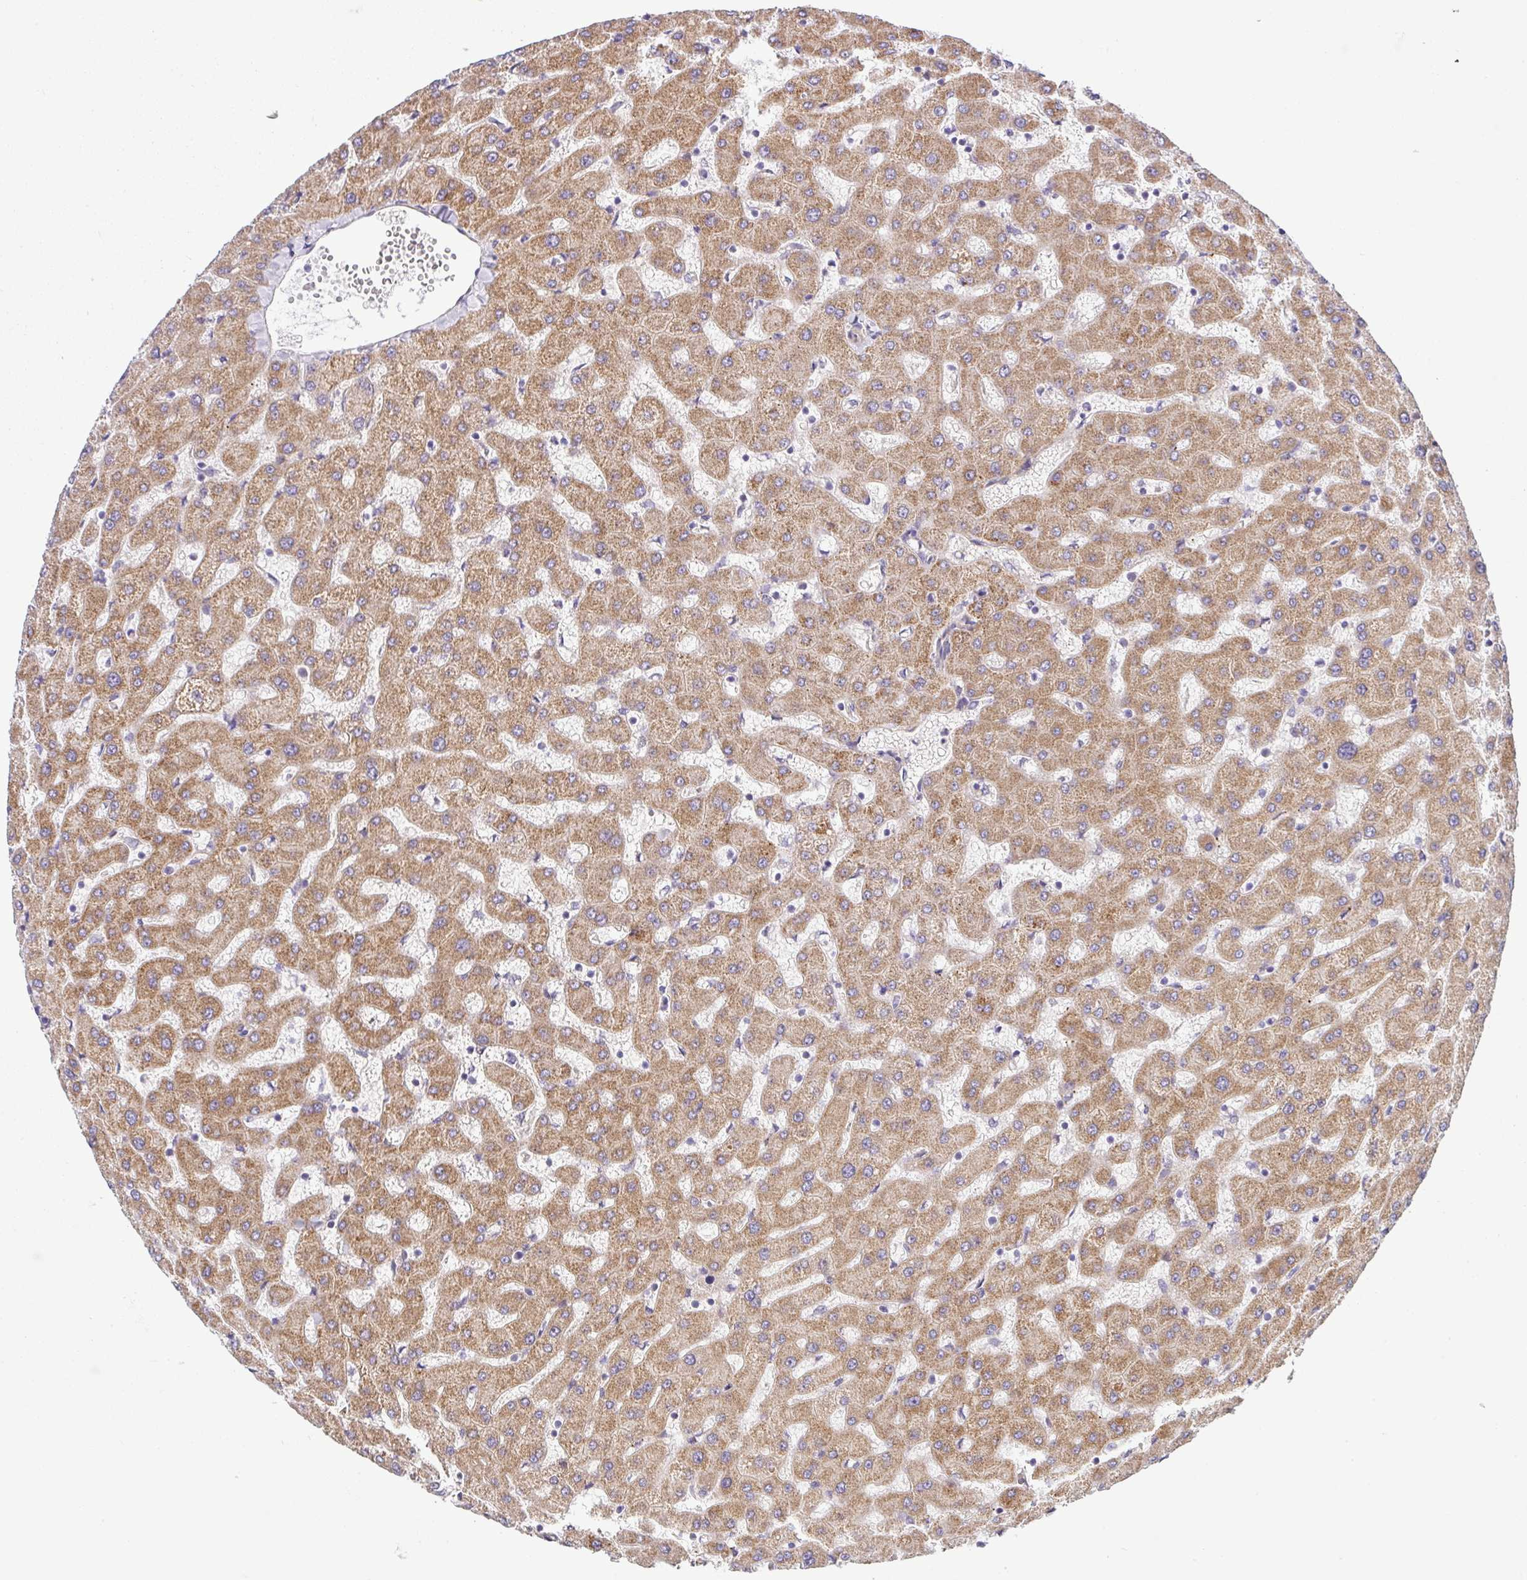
{"staining": {"intensity": "weak", "quantity": "25%-75%", "location": "cytoplasmic/membranous"}, "tissue": "liver", "cell_type": "Cholangiocytes", "image_type": "normal", "snomed": [{"axis": "morphology", "description": "Normal tissue, NOS"}, {"axis": "topography", "description": "Liver"}], "caption": "This photomicrograph demonstrates benign liver stained with immunohistochemistry (IHC) to label a protein in brown. The cytoplasmic/membranous of cholangiocytes show weak positivity for the protein. Nuclei are counter-stained blue.", "gene": "UBE4A", "patient": {"sex": "female", "age": 63}}